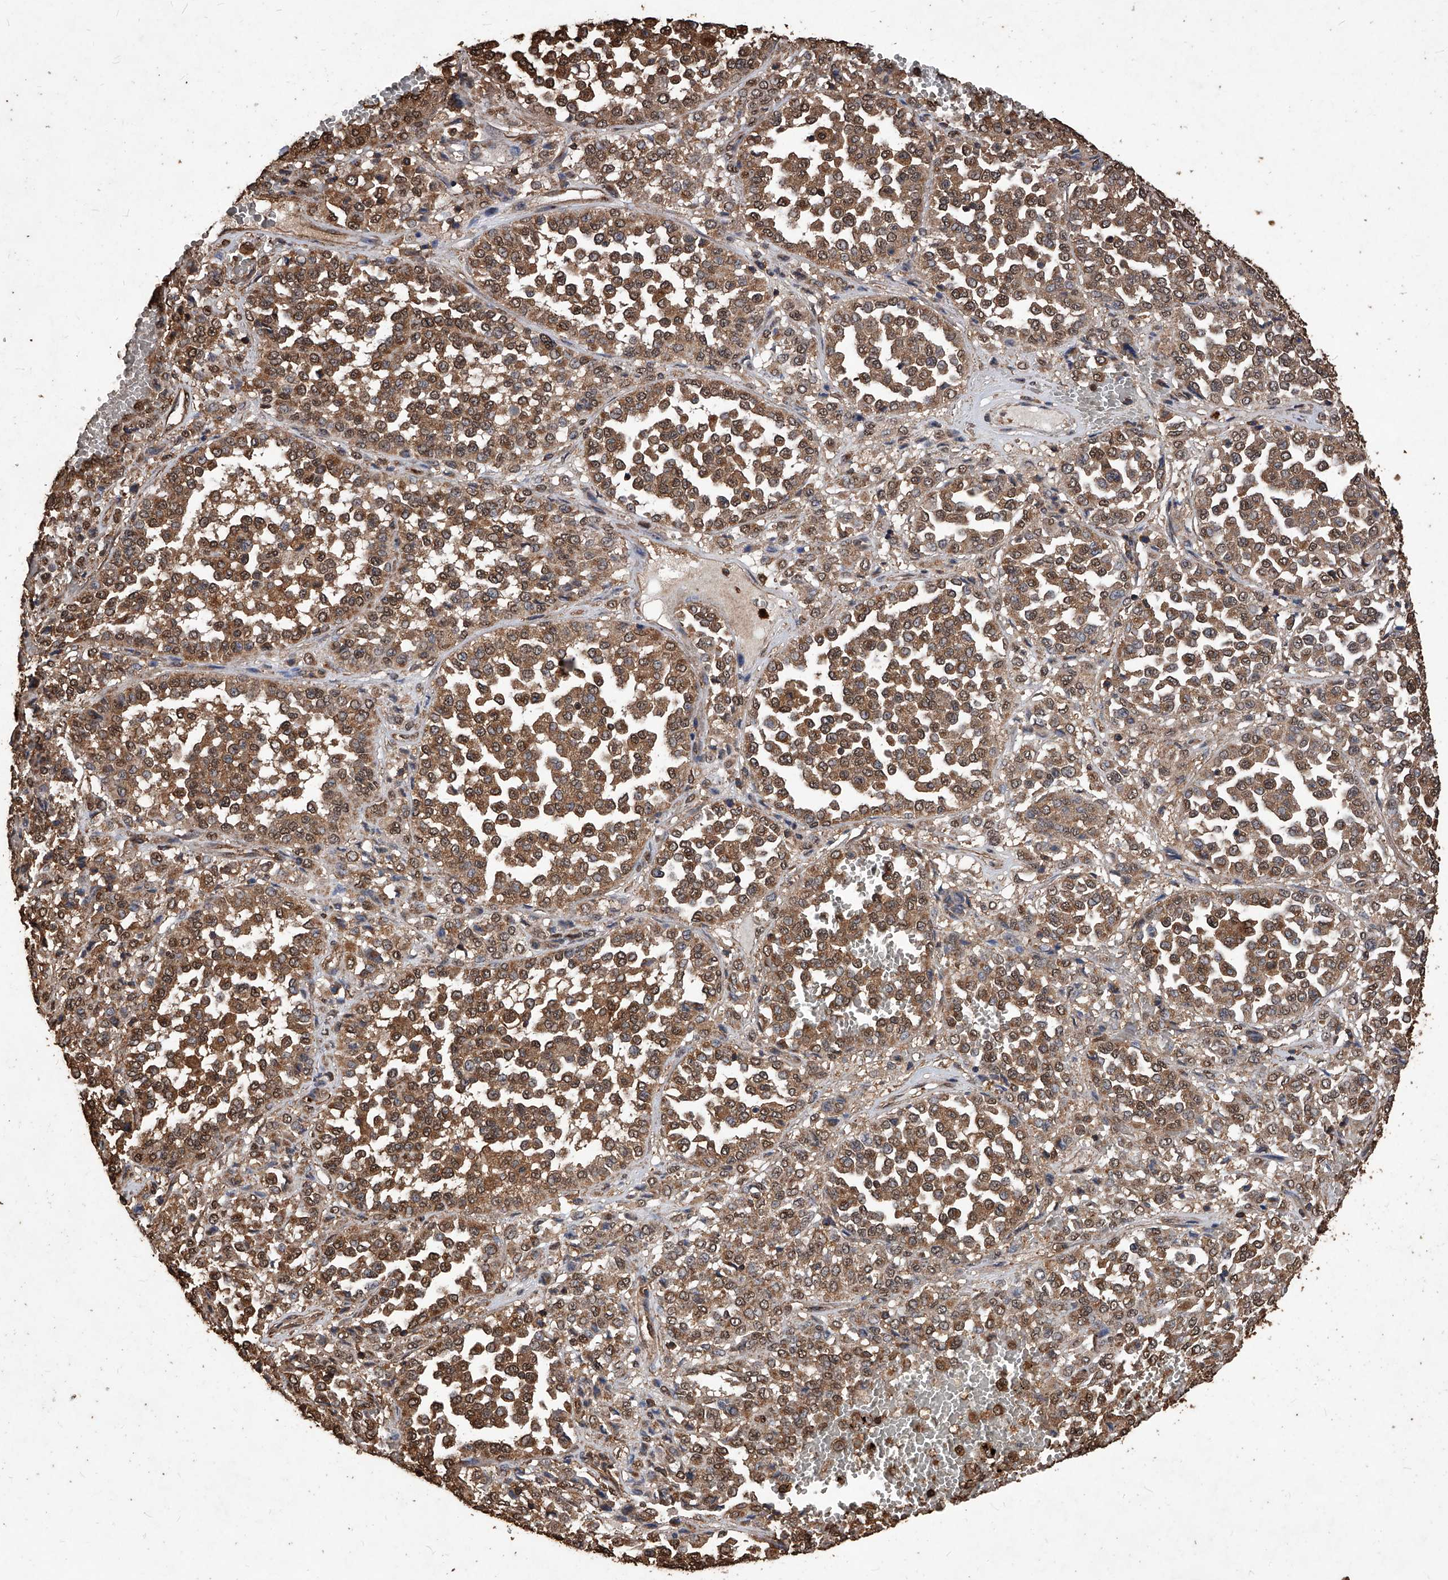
{"staining": {"intensity": "moderate", "quantity": ">75%", "location": "cytoplasmic/membranous"}, "tissue": "melanoma", "cell_type": "Tumor cells", "image_type": "cancer", "snomed": [{"axis": "morphology", "description": "Malignant melanoma, Metastatic site"}, {"axis": "topography", "description": "Pancreas"}], "caption": "This photomicrograph shows IHC staining of human melanoma, with medium moderate cytoplasmic/membranous staining in approximately >75% of tumor cells.", "gene": "UCP2", "patient": {"sex": "female", "age": 30}}